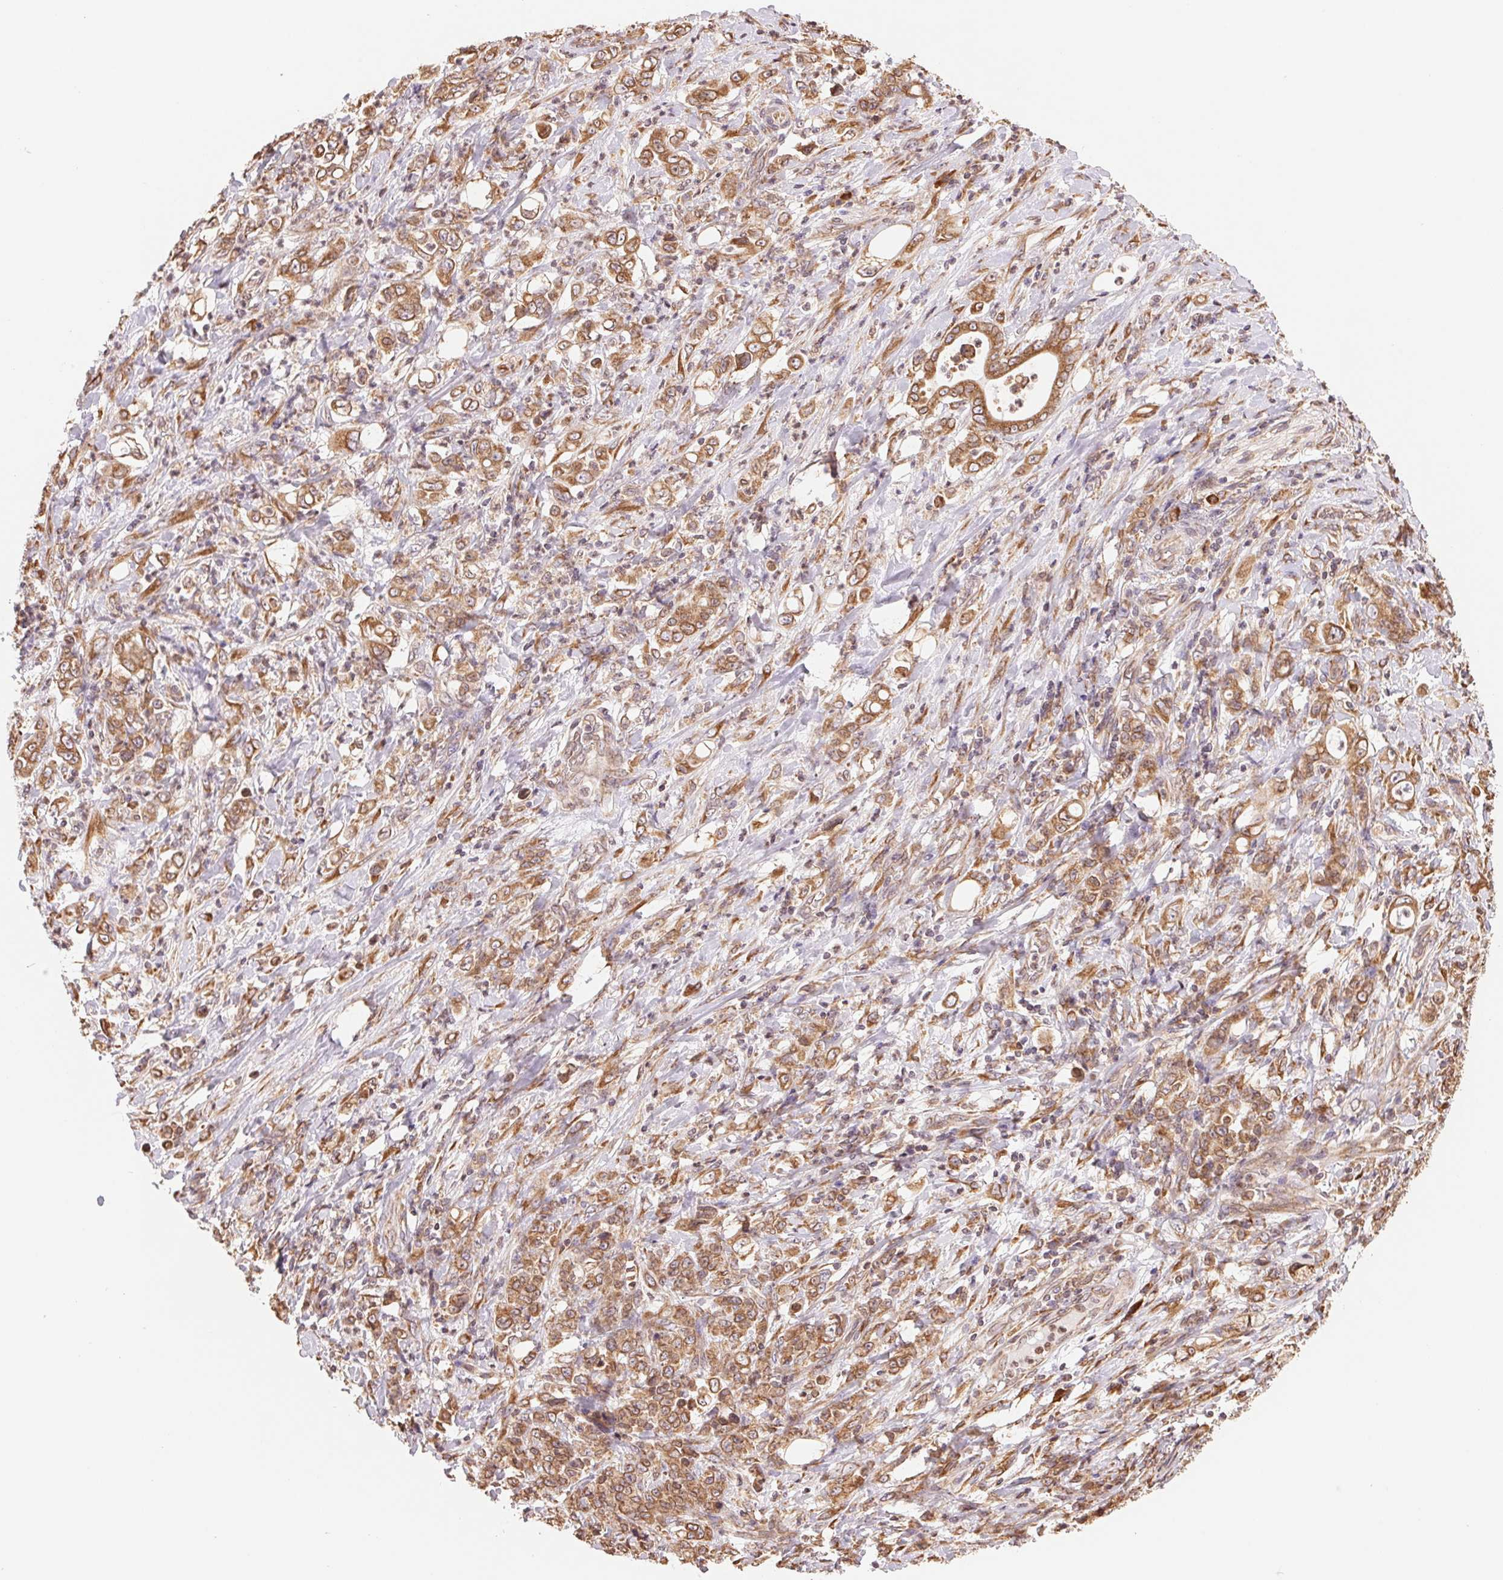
{"staining": {"intensity": "moderate", "quantity": ">75%", "location": "cytoplasmic/membranous"}, "tissue": "stomach cancer", "cell_type": "Tumor cells", "image_type": "cancer", "snomed": [{"axis": "morphology", "description": "Adenocarcinoma, NOS"}, {"axis": "topography", "description": "Stomach"}], "caption": "Protein positivity by immunohistochemistry displays moderate cytoplasmic/membranous expression in about >75% of tumor cells in stomach cancer.", "gene": "RPN1", "patient": {"sex": "female", "age": 79}}